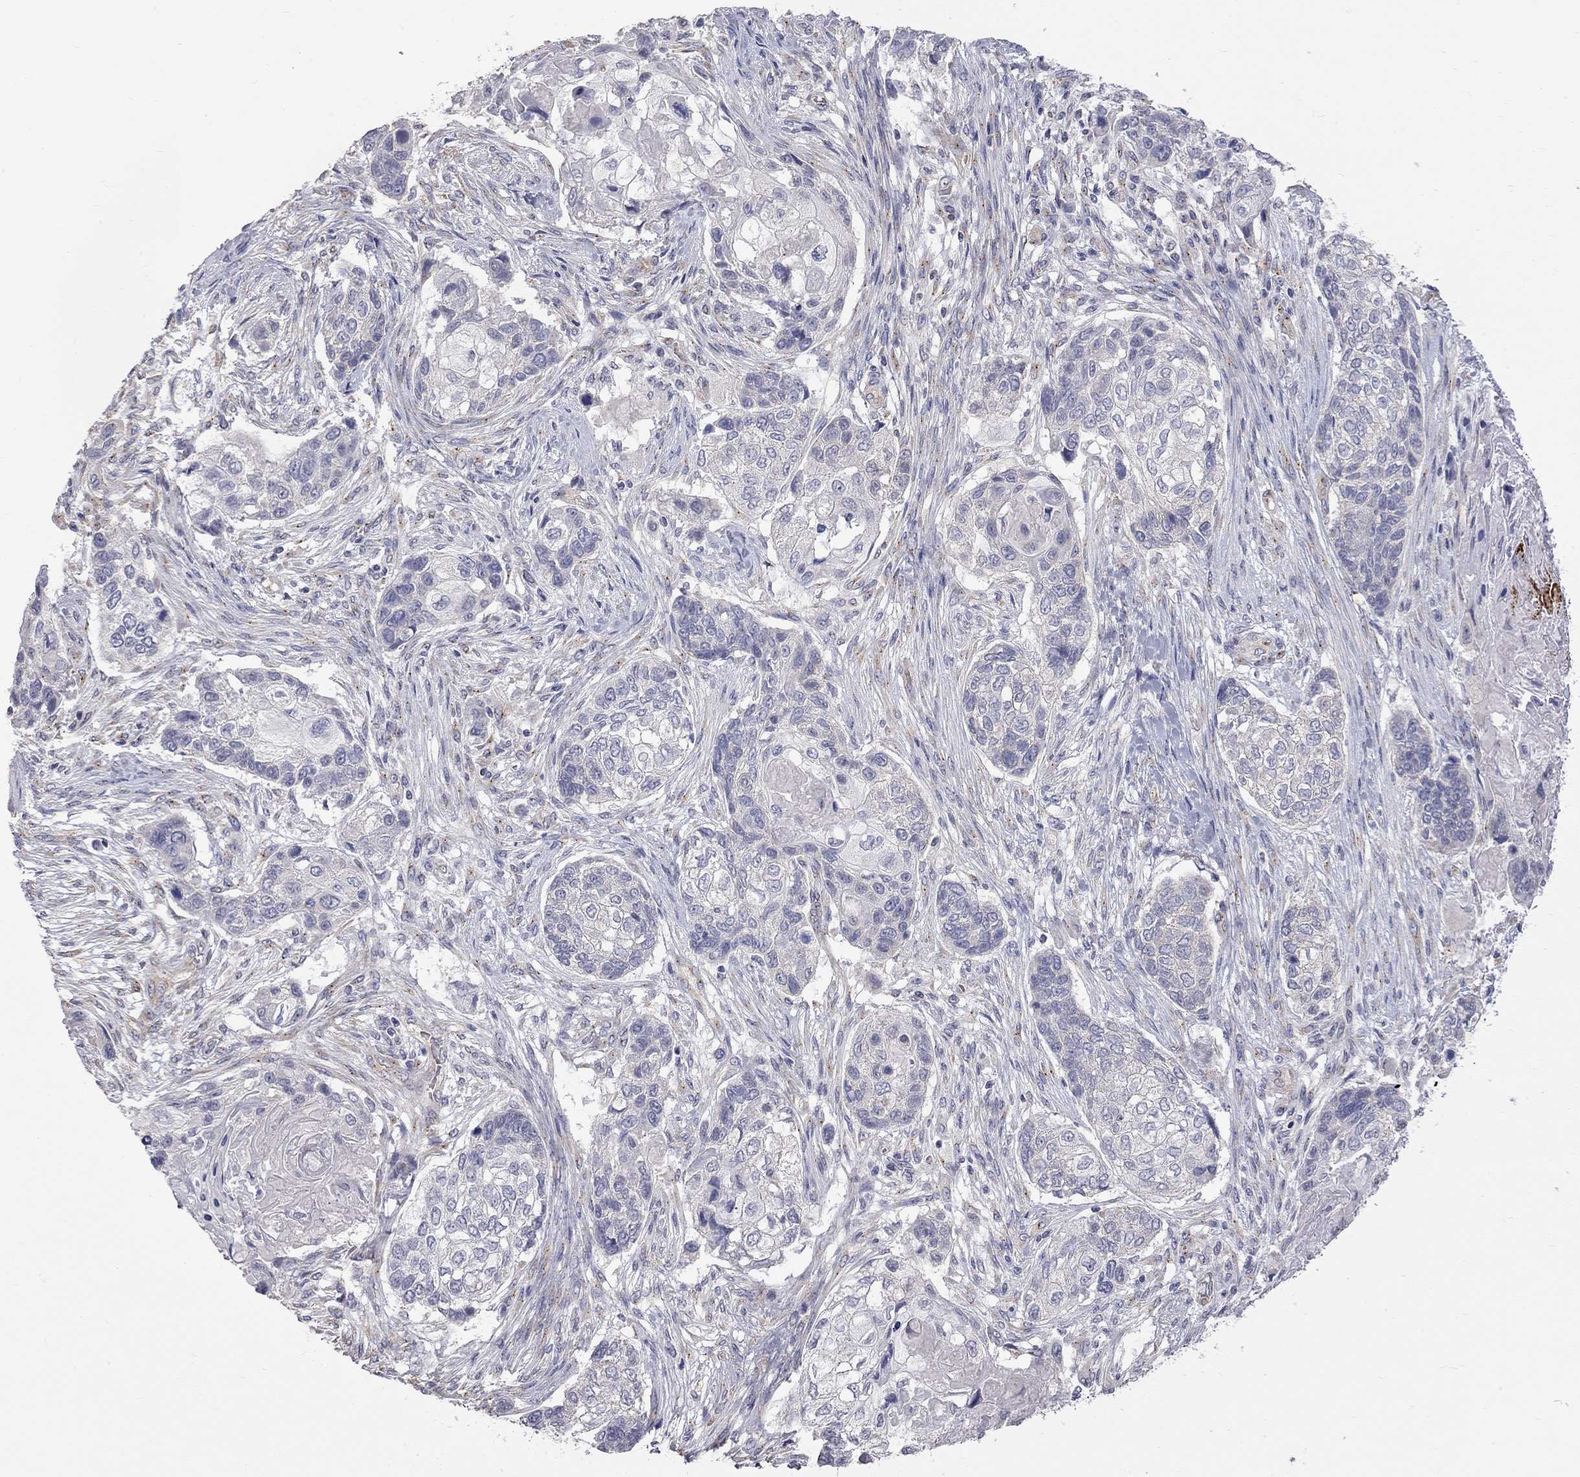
{"staining": {"intensity": "negative", "quantity": "none", "location": "none"}, "tissue": "lung cancer", "cell_type": "Tumor cells", "image_type": "cancer", "snomed": [{"axis": "morphology", "description": "Normal tissue, NOS"}, {"axis": "morphology", "description": "Squamous cell carcinoma, NOS"}, {"axis": "topography", "description": "Bronchus"}, {"axis": "topography", "description": "Lung"}], "caption": "Lung squamous cell carcinoma was stained to show a protein in brown. There is no significant expression in tumor cells.", "gene": "OPRK1", "patient": {"sex": "male", "age": 69}}